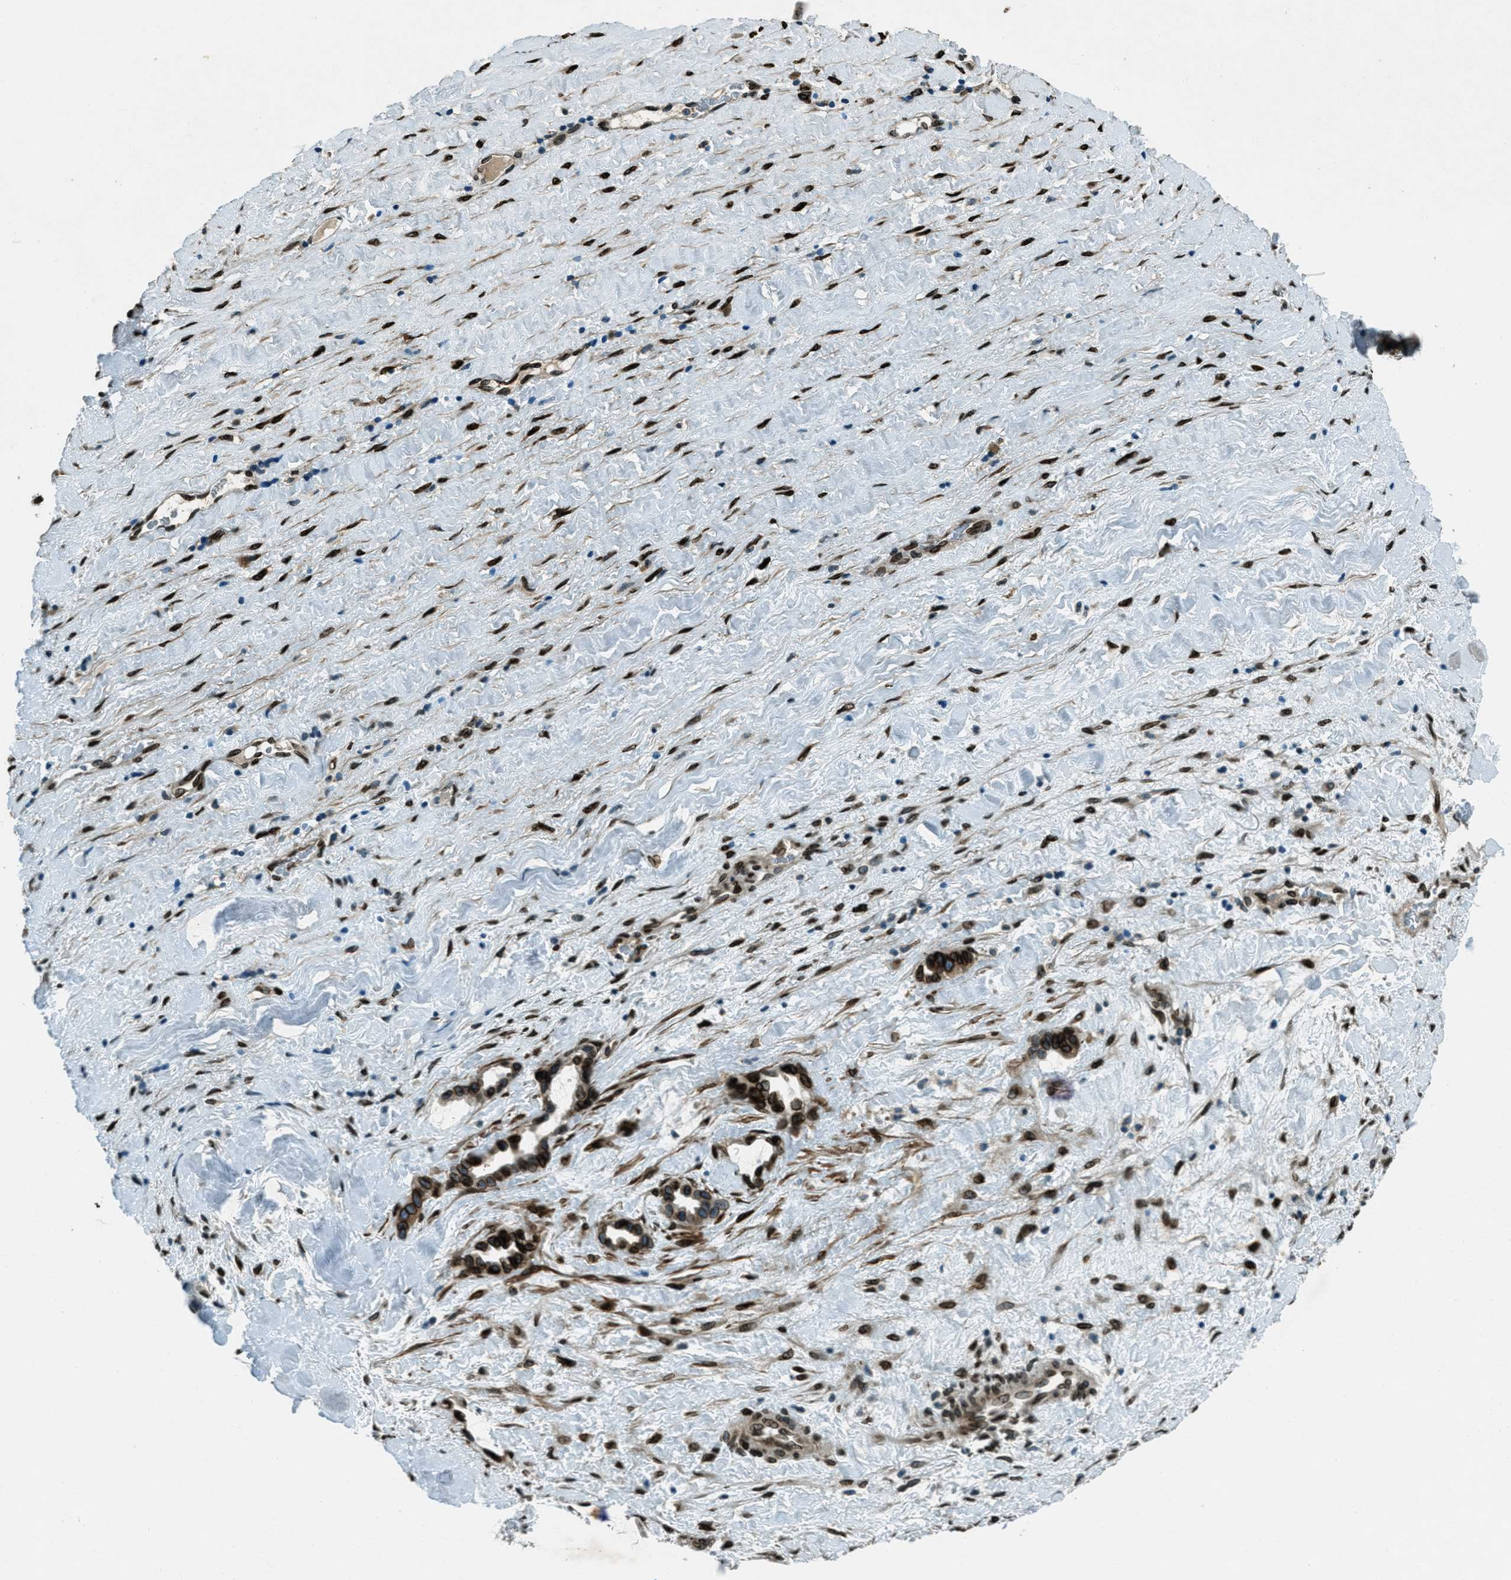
{"staining": {"intensity": "strong", "quantity": ">75%", "location": "cytoplasmic/membranous,nuclear"}, "tissue": "liver cancer", "cell_type": "Tumor cells", "image_type": "cancer", "snomed": [{"axis": "morphology", "description": "Cholangiocarcinoma"}, {"axis": "topography", "description": "Liver"}], "caption": "Brown immunohistochemical staining in liver cholangiocarcinoma displays strong cytoplasmic/membranous and nuclear positivity in about >75% of tumor cells.", "gene": "LEMD2", "patient": {"sex": "female", "age": 65}}